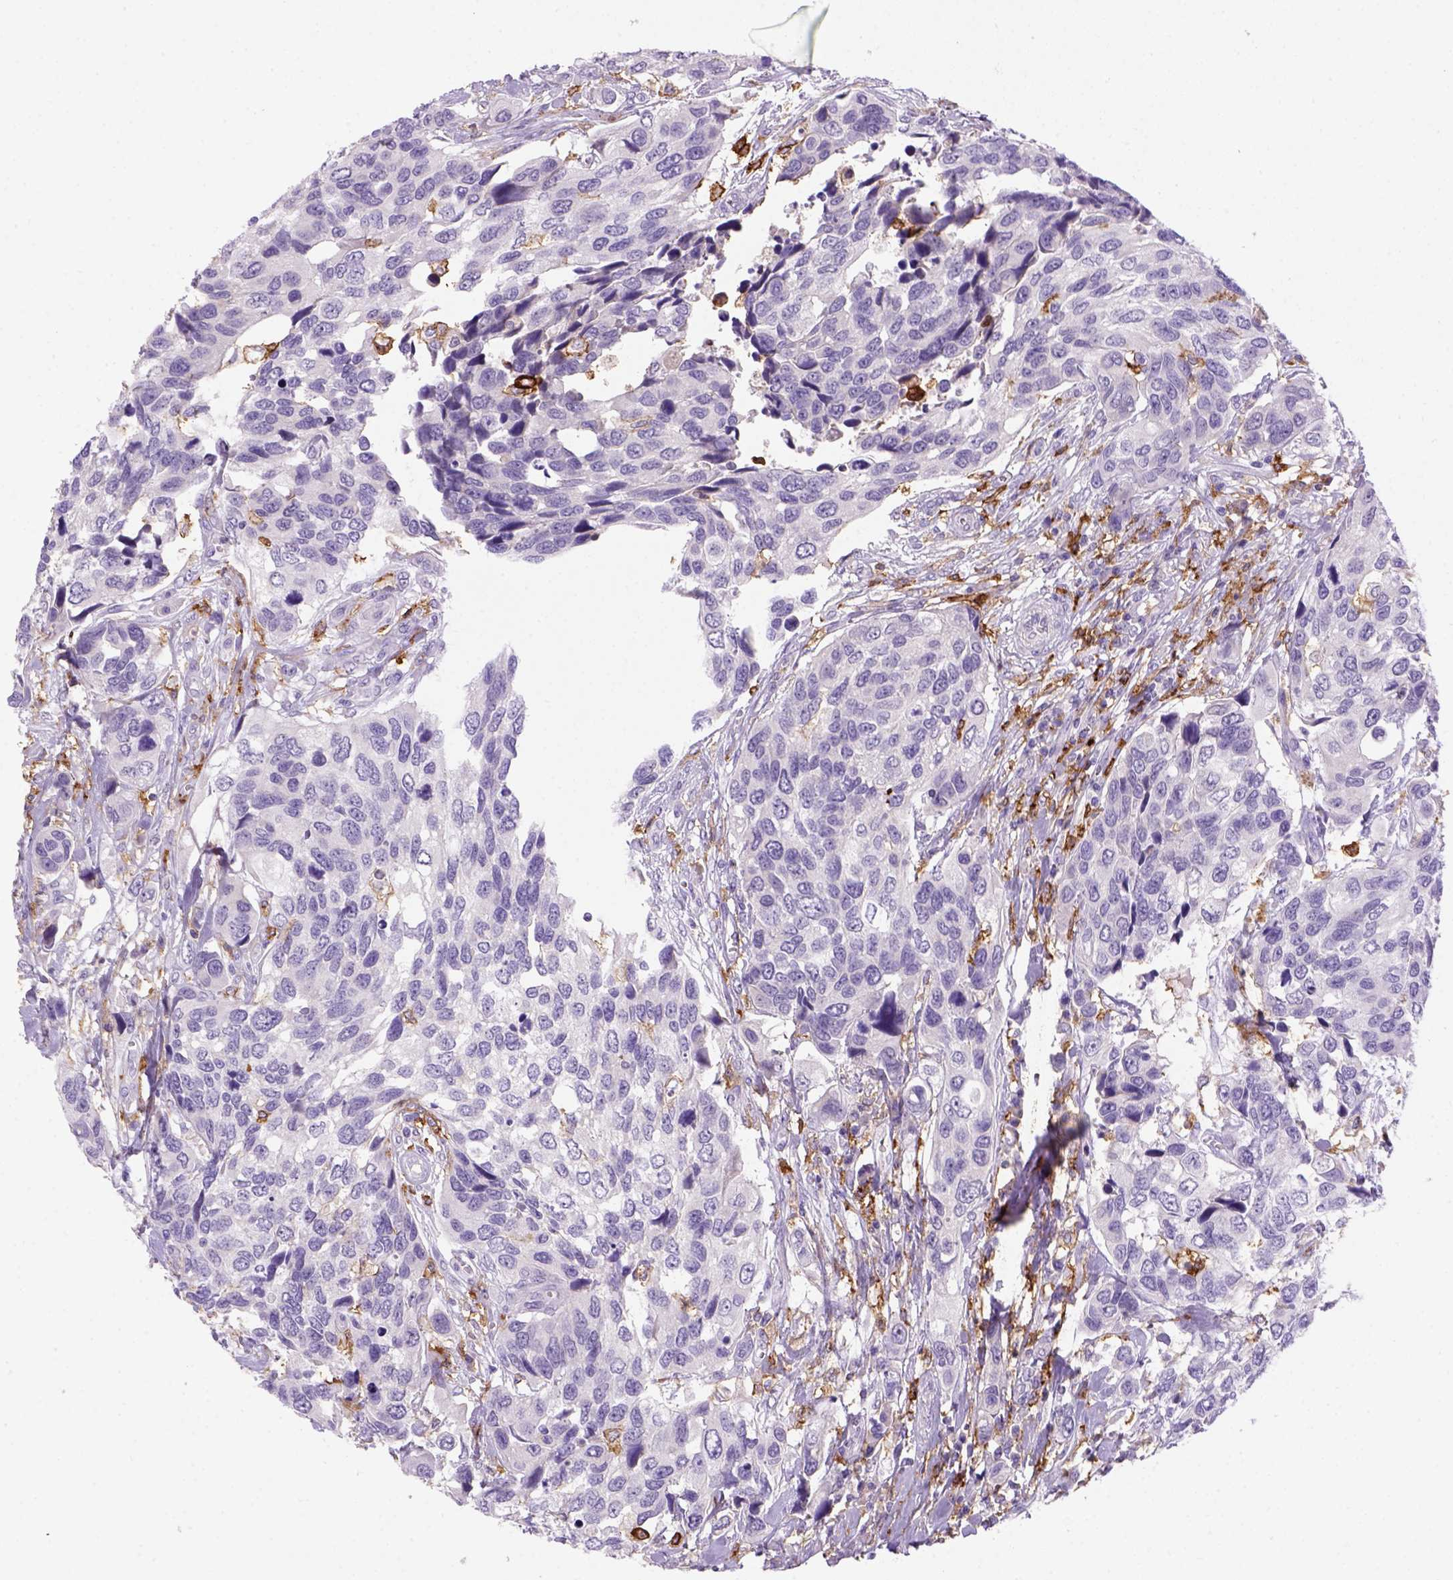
{"staining": {"intensity": "negative", "quantity": "none", "location": "none"}, "tissue": "urothelial cancer", "cell_type": "Tumor cells", "image_type": "cancer", "snomed": [{"axis": "morphology", "description": "Urothelial carcinoma, High grade"}, {"axis": "topography", "description": "Urinary bladder"}], "caption": "Urothelial cancer was stained to show a protein in brown. There is no significant staining in tumor cells.", "gene": "CD14", "patient": {"sex": "male", "age": 60}}